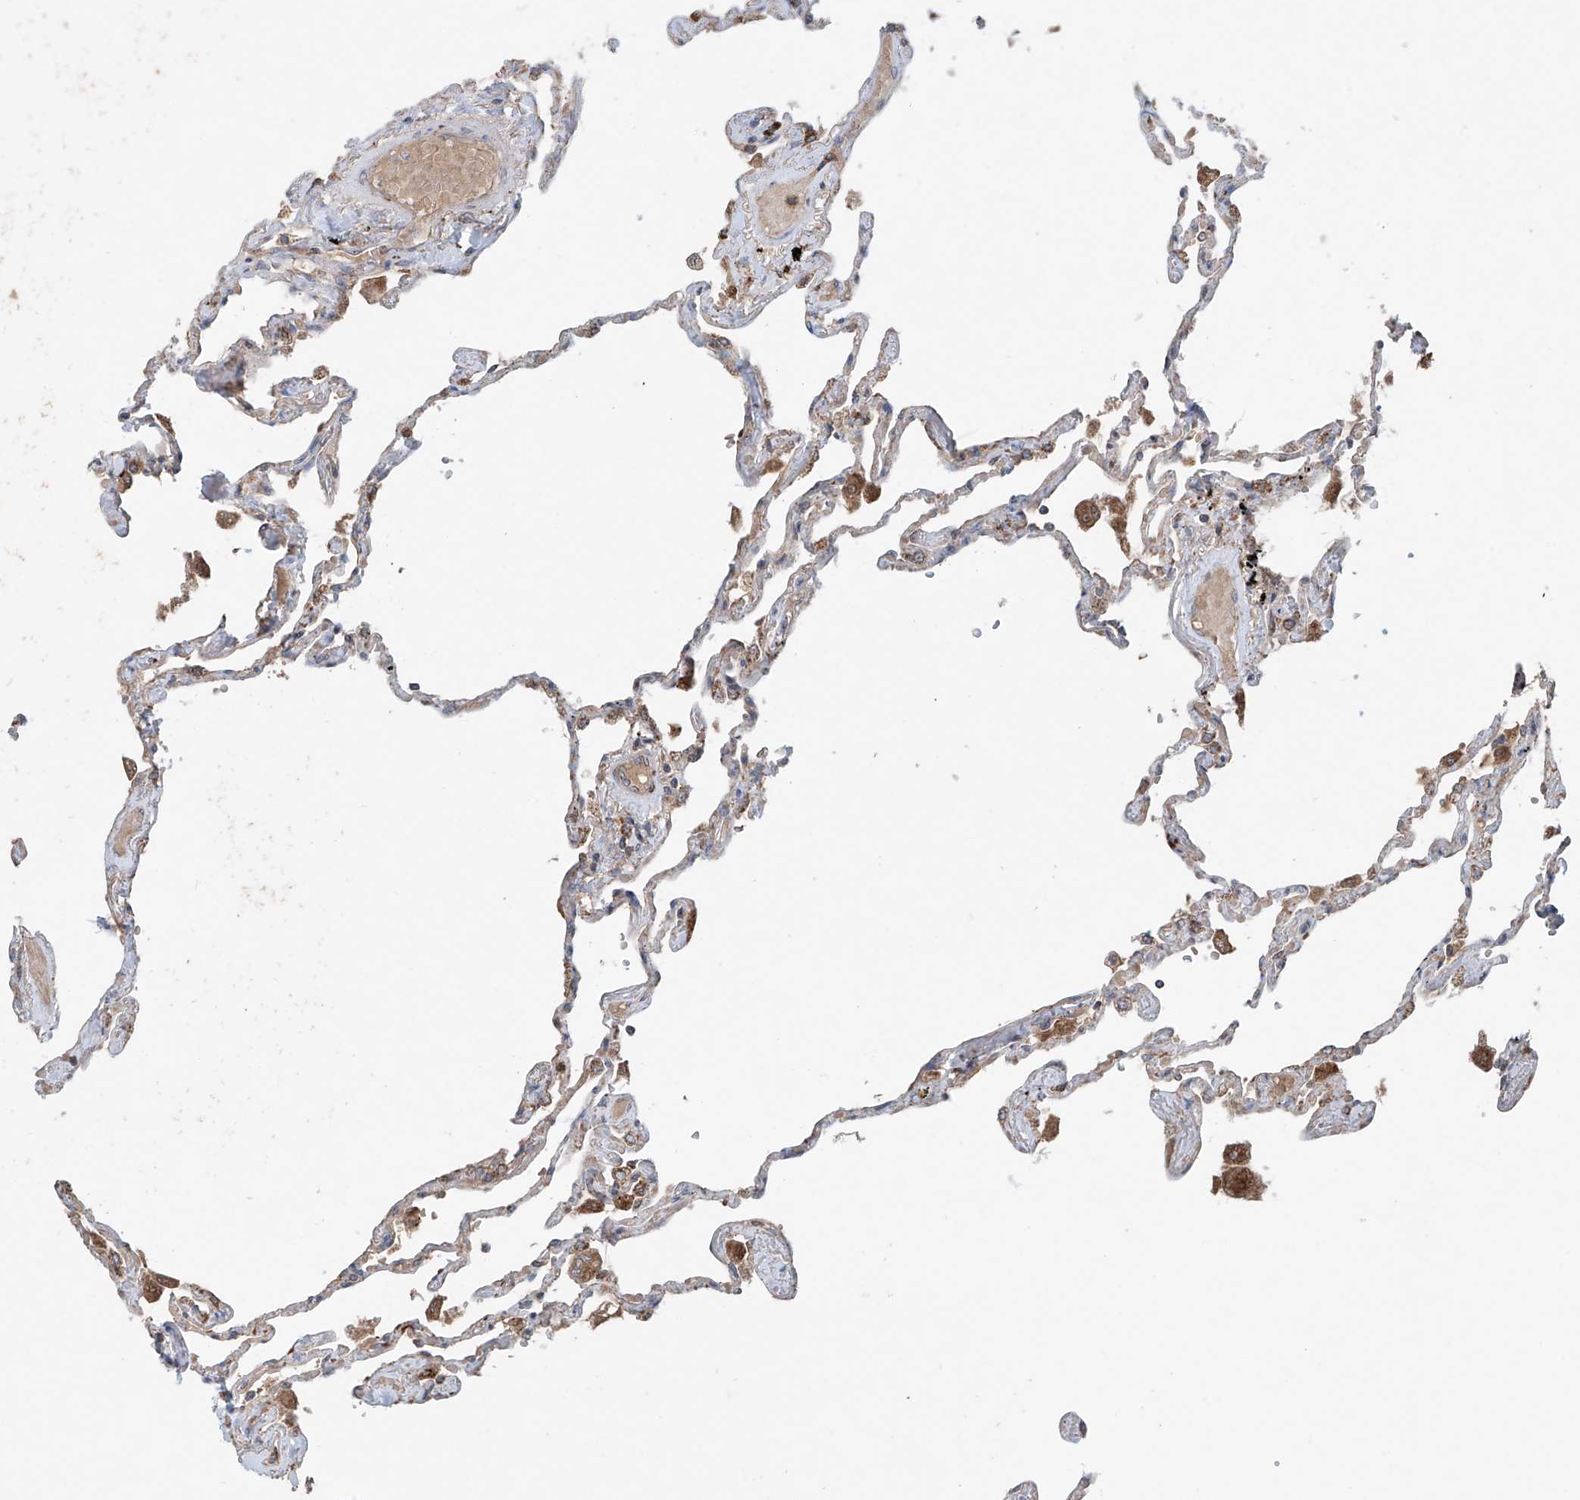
{"staining": {"intensity": "negative", "quantity": "none", "location": "none"}, "tissue": "lung", "cell_type": "Alveolar cells", "image_type": "normal", "snomed": [{"axis": "morphology", "description": "Normal tissue, NOS"}, {"axis": "topography", "description": "Lung"}], "caption": "This is a histopathology image of IHC staining of normal lung, which shows no positivity in alveolar cells.", "gene": "SAMD3", "patient": {"sex": "female", "age": 67}}